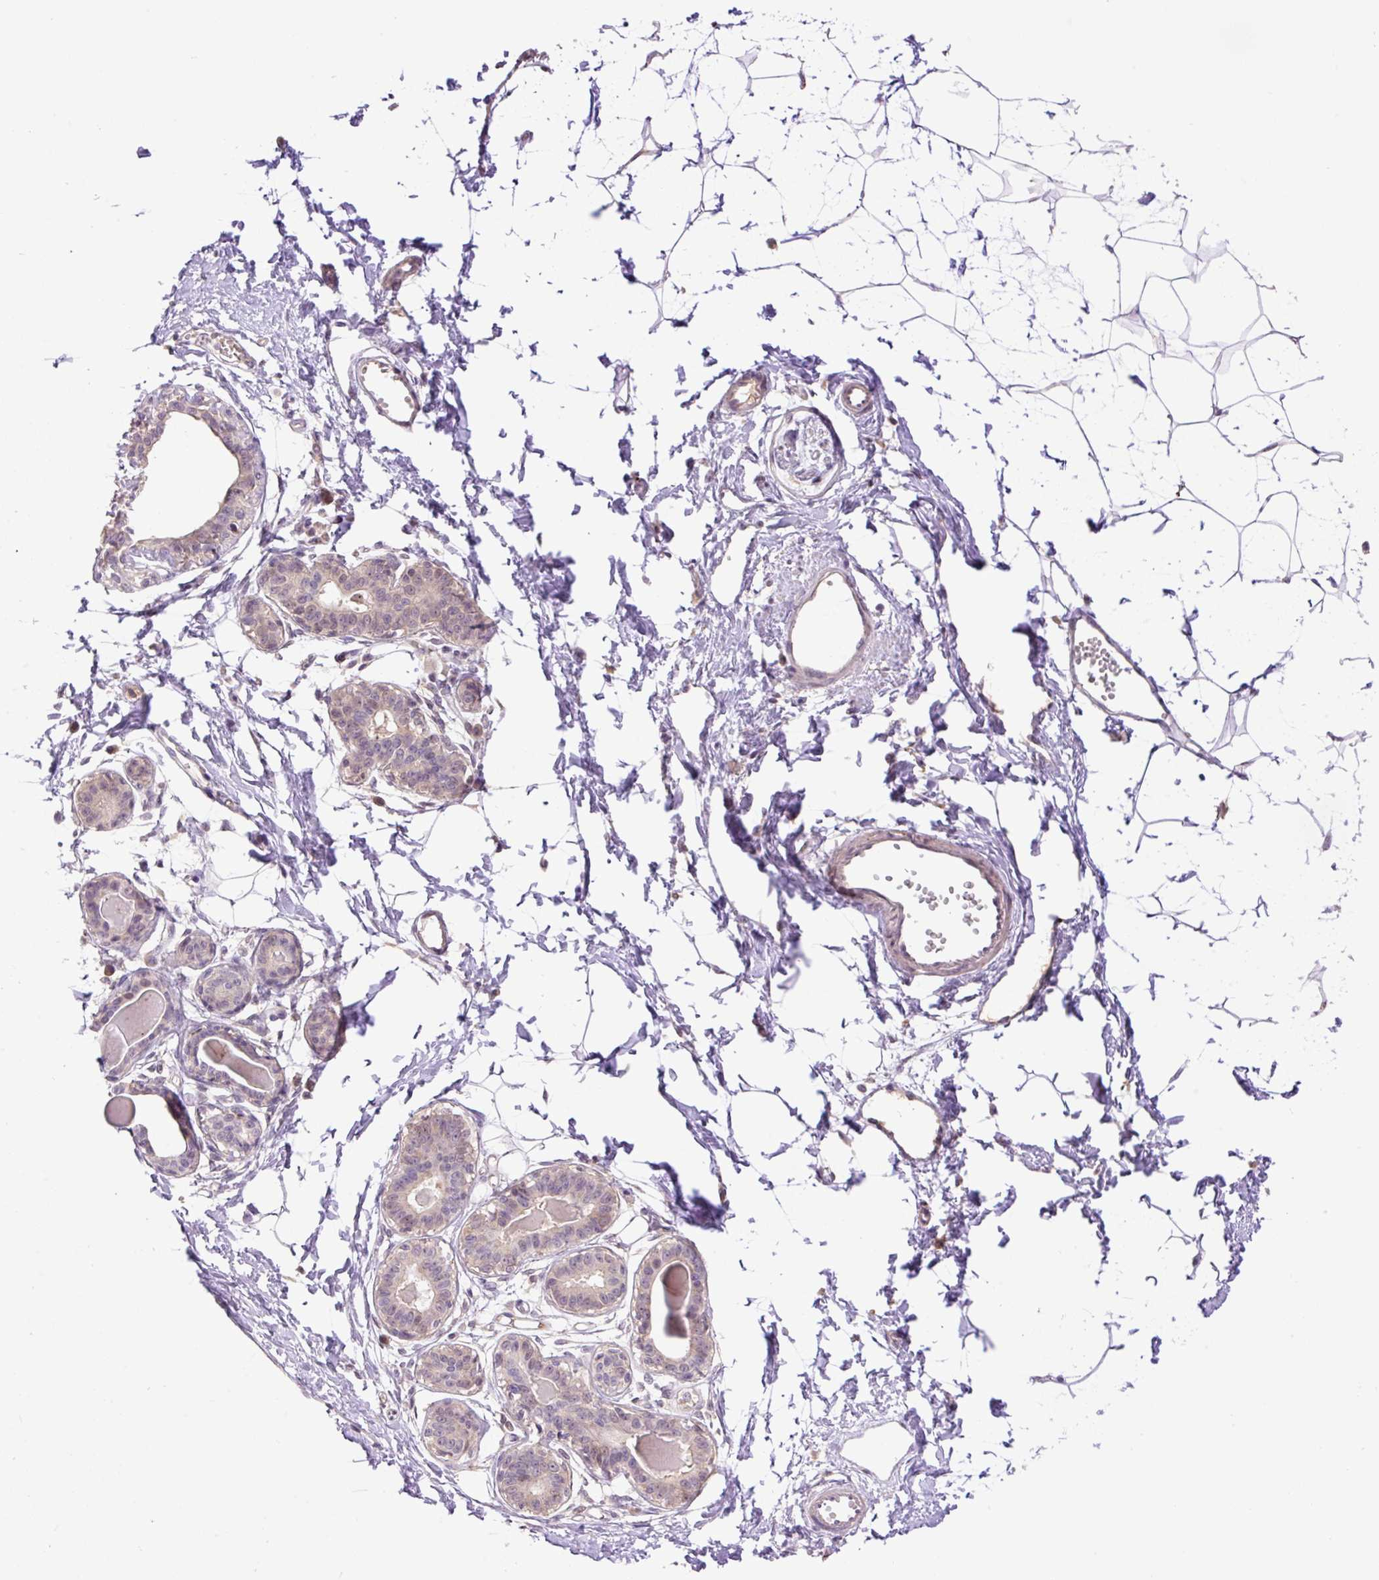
{"staining": {"intensity": "negative", "quantity": "none", "location": "none"}, "tissue": "breast", "cell_type": "Adipocytes", "image_type": "normal", "snomed": [{"axis": "morphology", "description": "Normal tissue, NOS"}, {"axis": "topography", "description": "Breast"}], "caption": "IHC photomicrograph of normal breast stained for a protein (brown), which exhibits no expression in adipocytes.", "gene": "HABP4", "patient": {"sex": "female", "age": 45}}